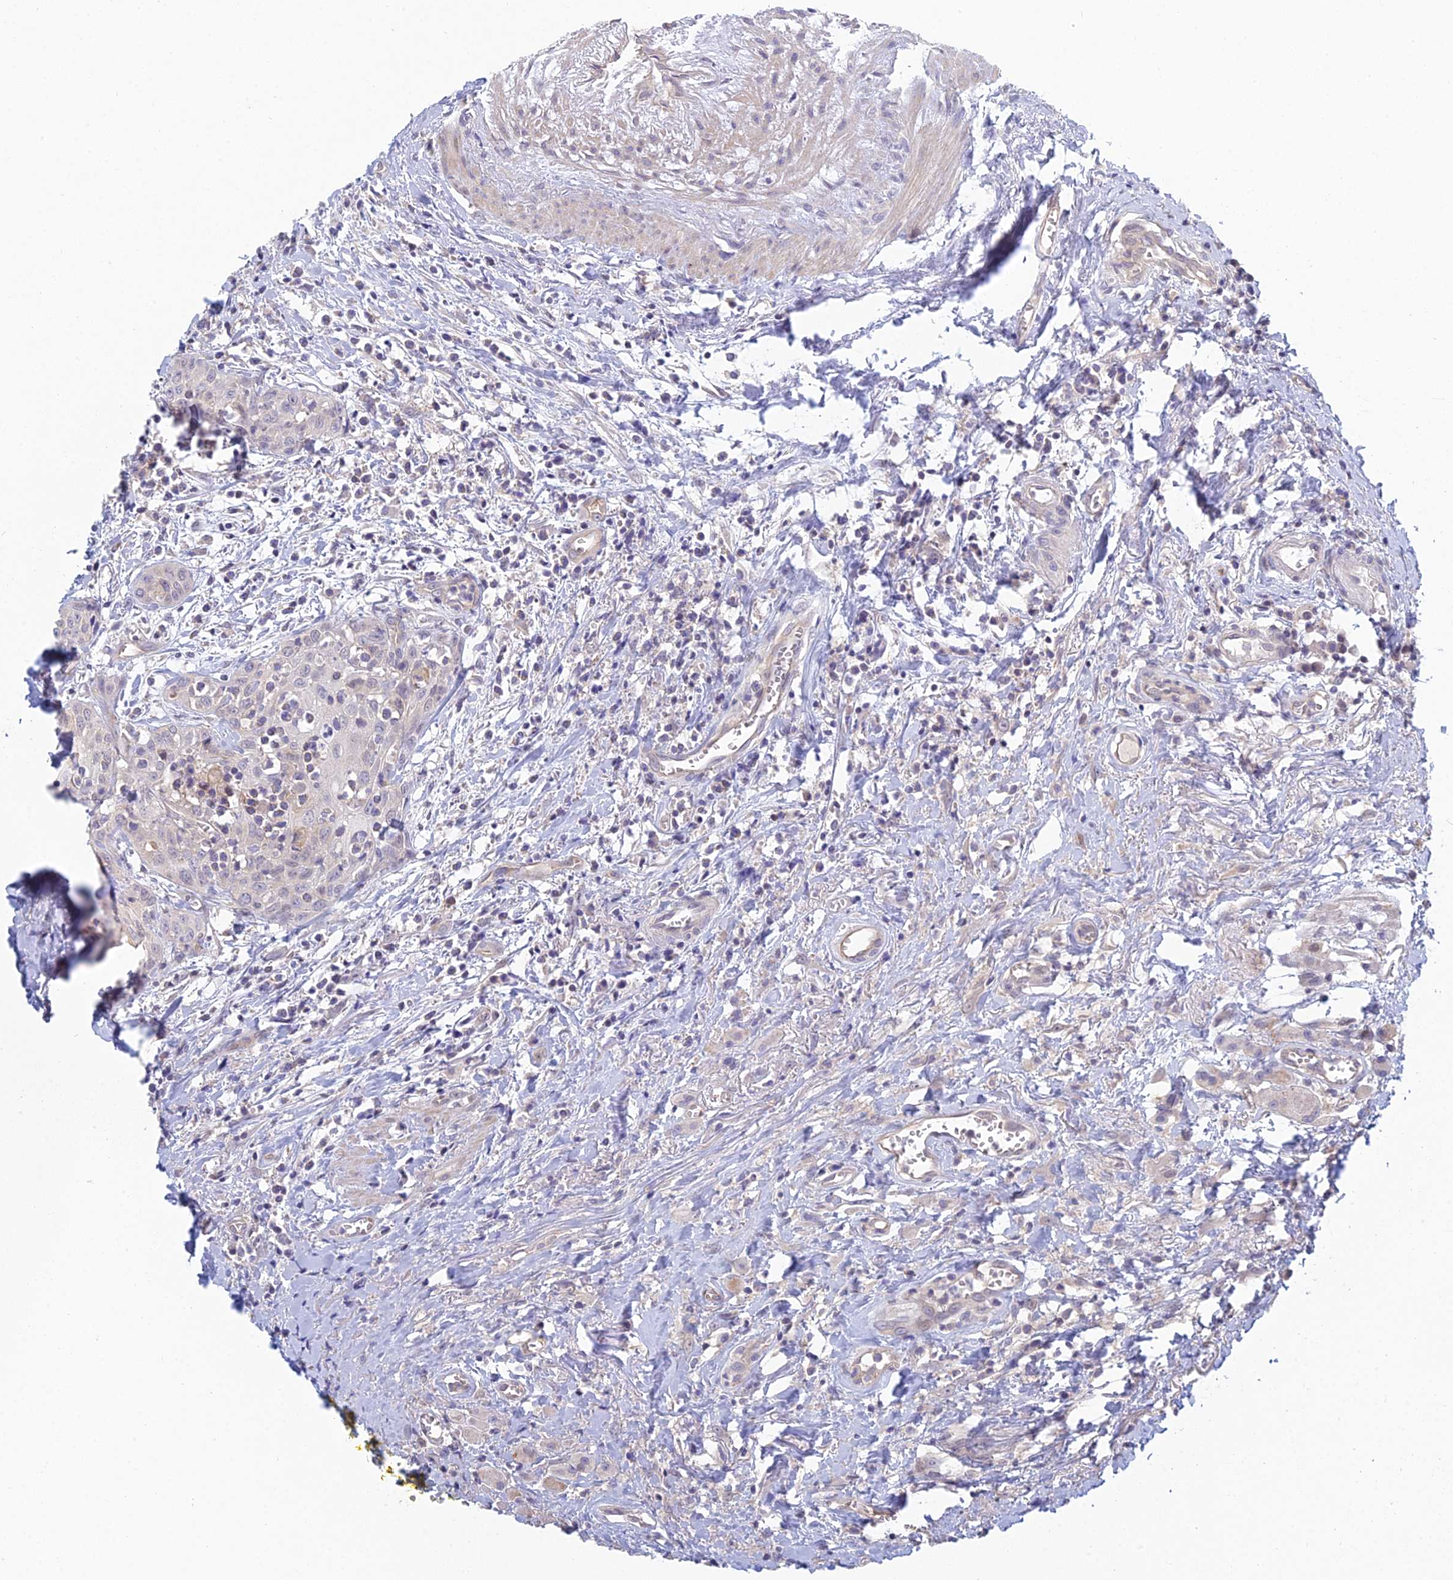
{"staining": {"intensity": "negative", "quantity": "none", "location": "none"}, "tissue": "head and neck cancer", "cell_type": "Tumor cells", "image_type": "cancer", "snomed": [{"axis": "morphology", "description": "Squamous cell carcinoma, NOS"}, {"axis": "topography", "description": "Head-Neck"}], "caption": "This is a photomicrograph of immunohistochemistry staining of head and neck squamous cell carcinoma, which shows no positivity in tumor cells.", "gene": "METTL26", "patient": {"sex": "female", "age": 70}}